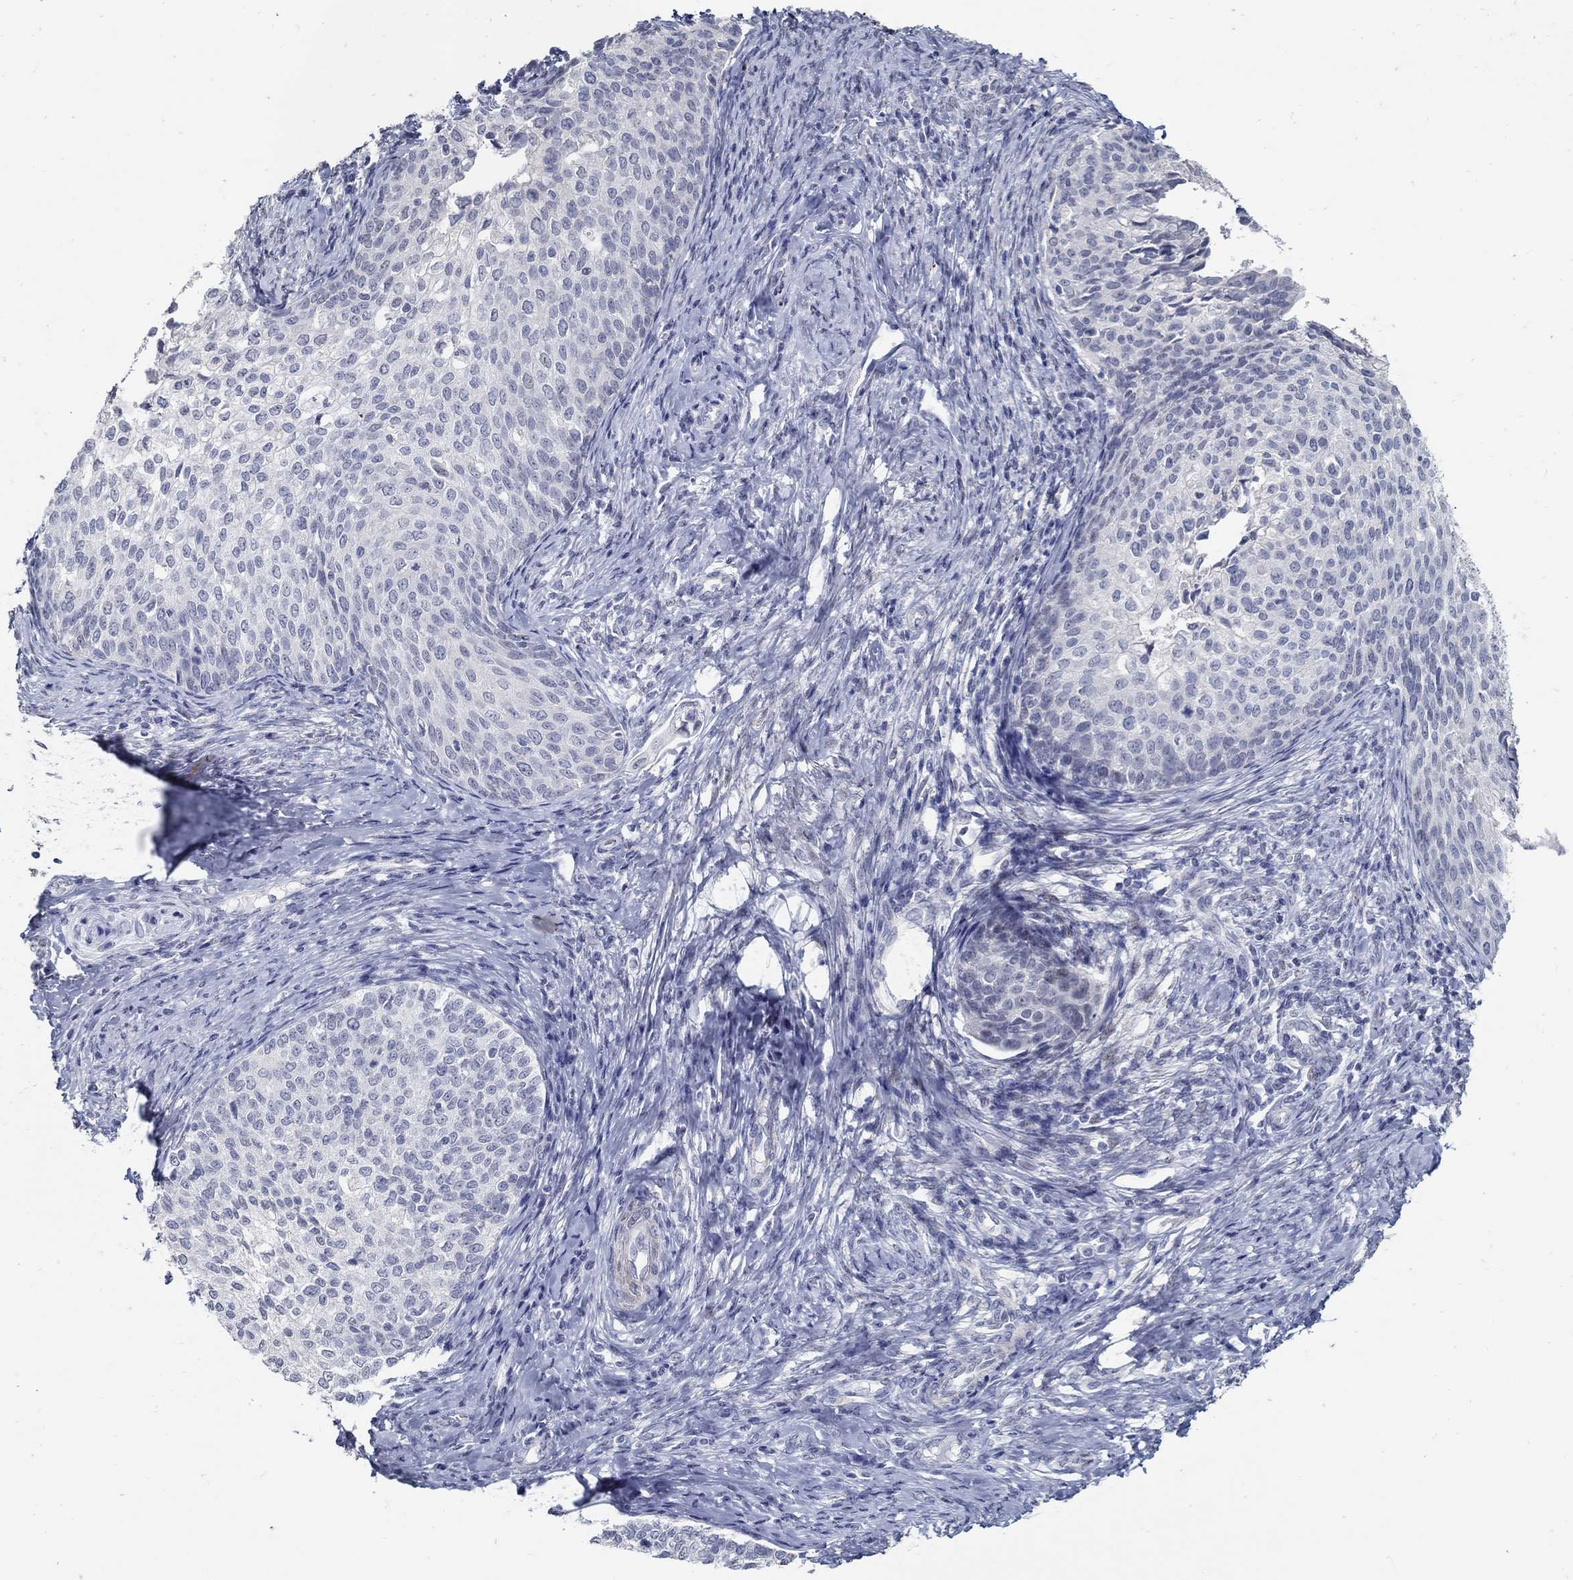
{"staining": {"intensity": "negative", "quantity": "none", "location": "none"}, "tissue": "cervical cancer", "cell_type": "Tumor cells", "image_type": "cancer", "snomed": [{"axis": "morphology", "description": "Squamous cell carcinoma, NOS"}, {"axis": "topography", "description": "Cervix"}], "caption": "Histopathology image shows no significant protein staining in tumor cells of squamous cell carcinoma (cervical).", "gene": "USP29", "patient": {"sex": "female", "age": 51}}